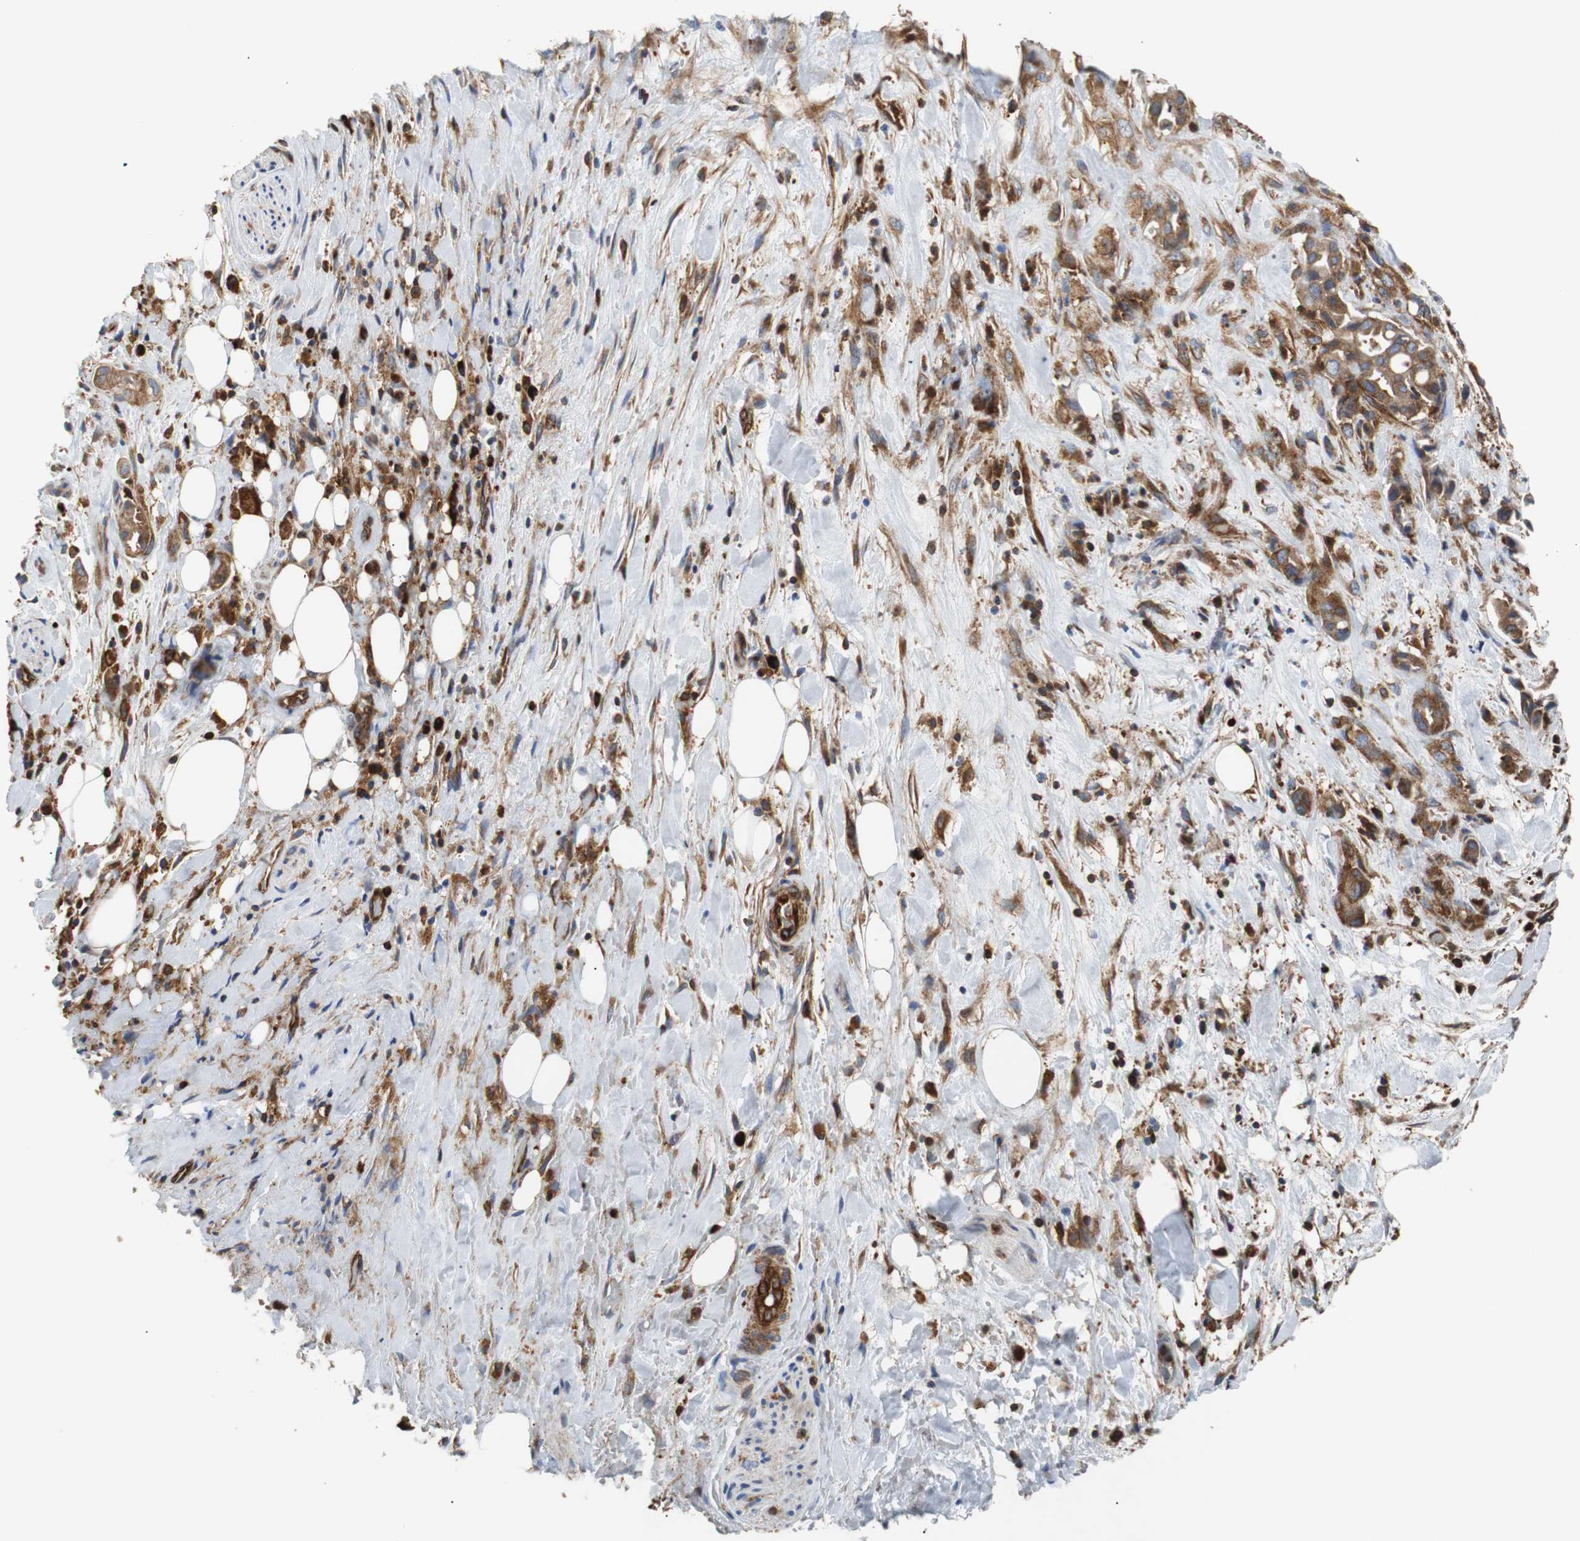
{"staining": {"intensity": "moderate", "quantity": ">75%", "location": "cytoplasmic/membranous"}, "tissue": "liver cancer", "cell_type": "Tumor cells", "image_type": "cancer", "snomed": [{"axis": "morphology", "description": "Cholangiocarcinoma"}, {"axis": "topography", "description": "Liver"}], "caption": "Immunohistochemistry photomicrograph of neoplastic tissue: human cholangiocarcinoma (liver) stained using immunohistochemistry (IHC) shows medium levels of moderate protein expression localized specifically in the cytoplasmic/membranous of tumor cells, appearing as a cytoplasmic/membranous brown color.", "gene": "PLCG2", "patient": {"sex": "female", "age": 68}}